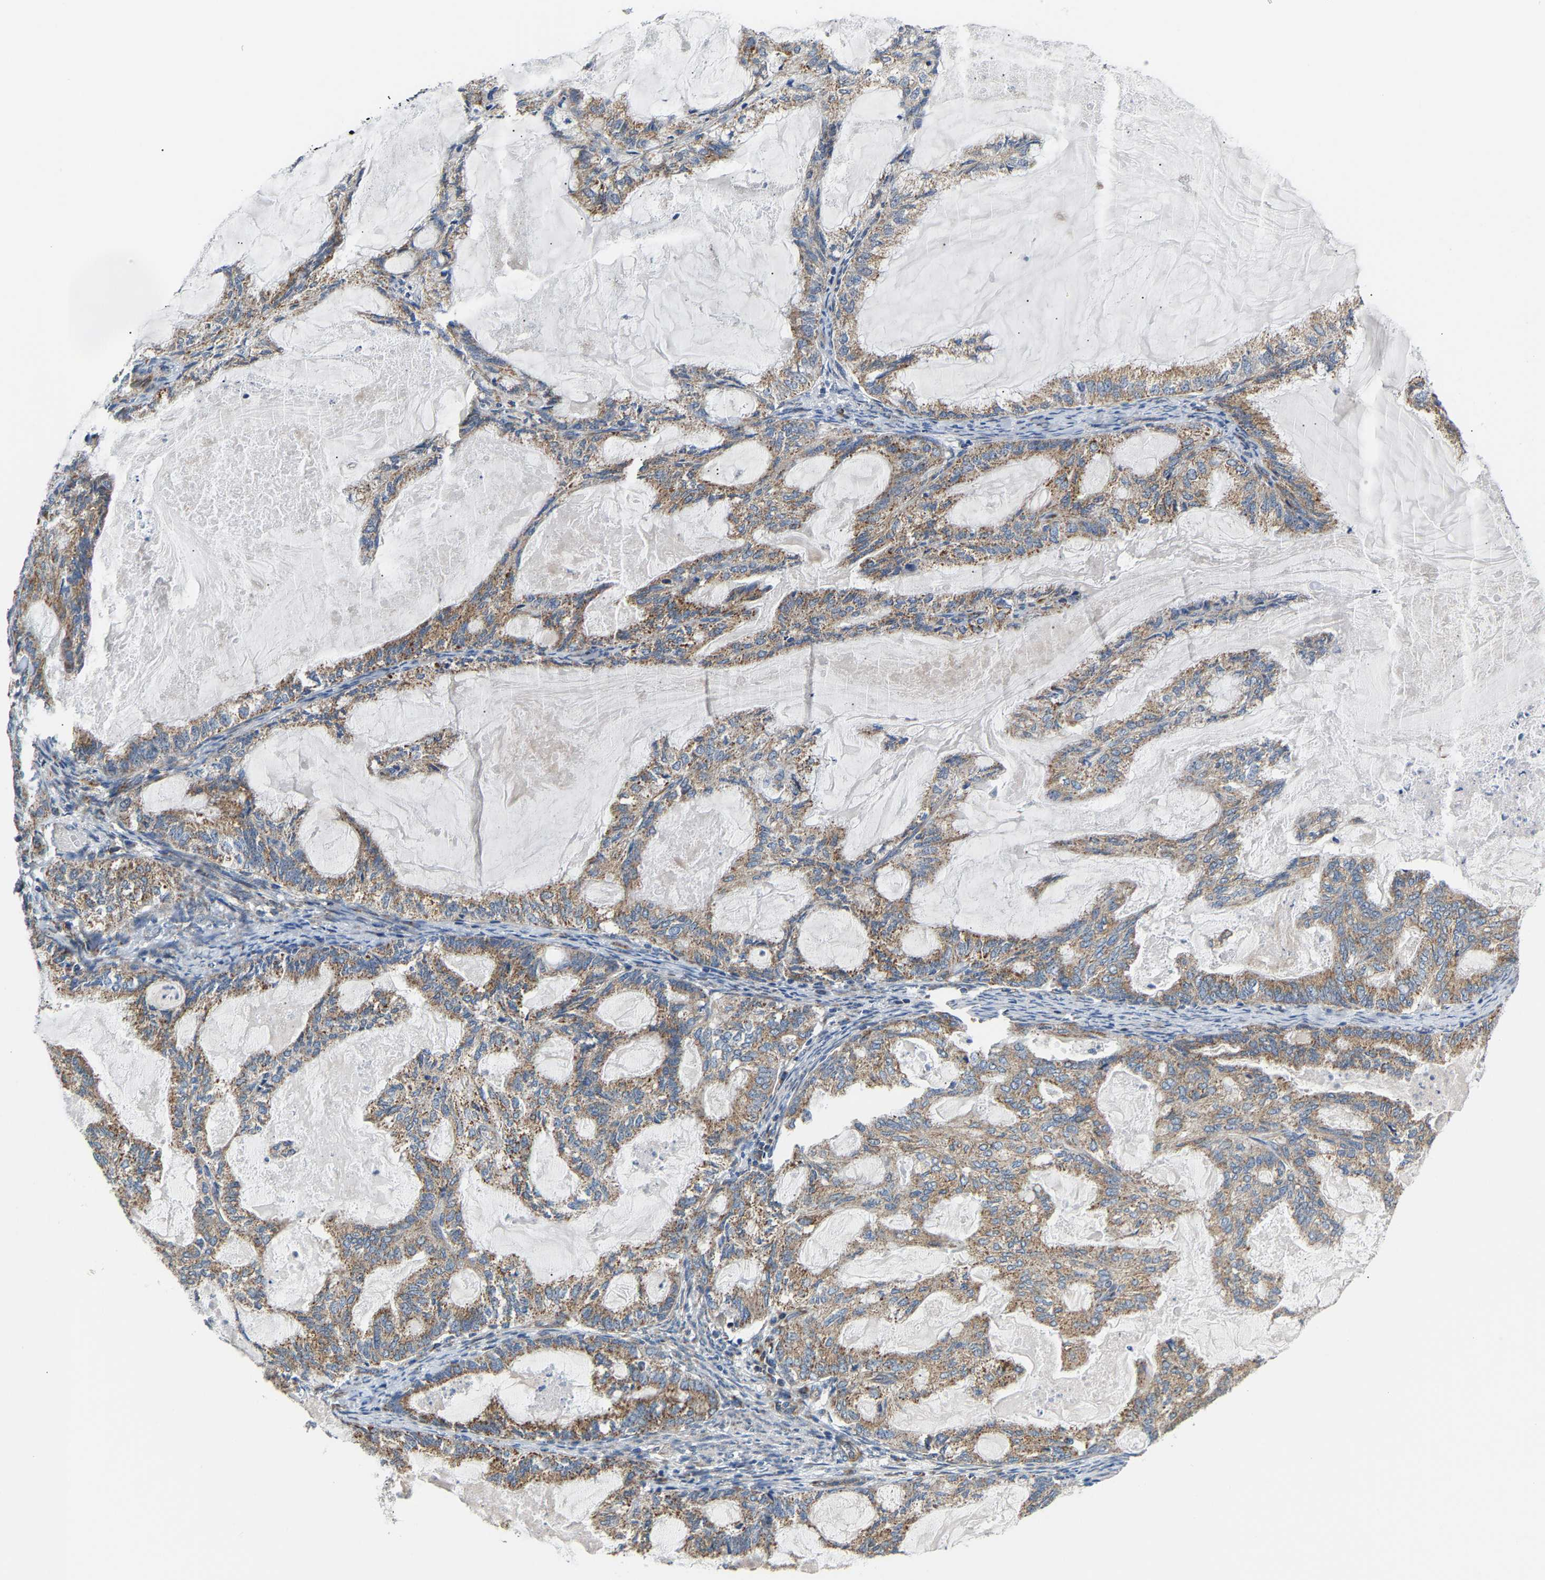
{"staining": {"intensity": "moderate", "quantity": ">75%", "location": "cytoplasmic/membranous"}, "tissue": "endometrial cancer", "cell_type": "Tumor cells", "image_type": "cancer", "snomed": [{"axis": "morphology", "description": "Adenocarcinoma, NOS"}, {"axis": "topography", "description": "Endometrium"}], "caption": "A photomicrograph of endometrial cancer (adenocarcinoma) stained for a protein reveals moderate cytoplasmic/membranous brown staining in tumor cells. The staining was performed using DAB (3,3'-diaminobenzidine) to visualize the protein expression in brown, while the nuclei were stained in blue with hematoxylin (Magnification: 20x).", "gene": "TMEM168", "patient": {"sex": "female", "age": 86}}